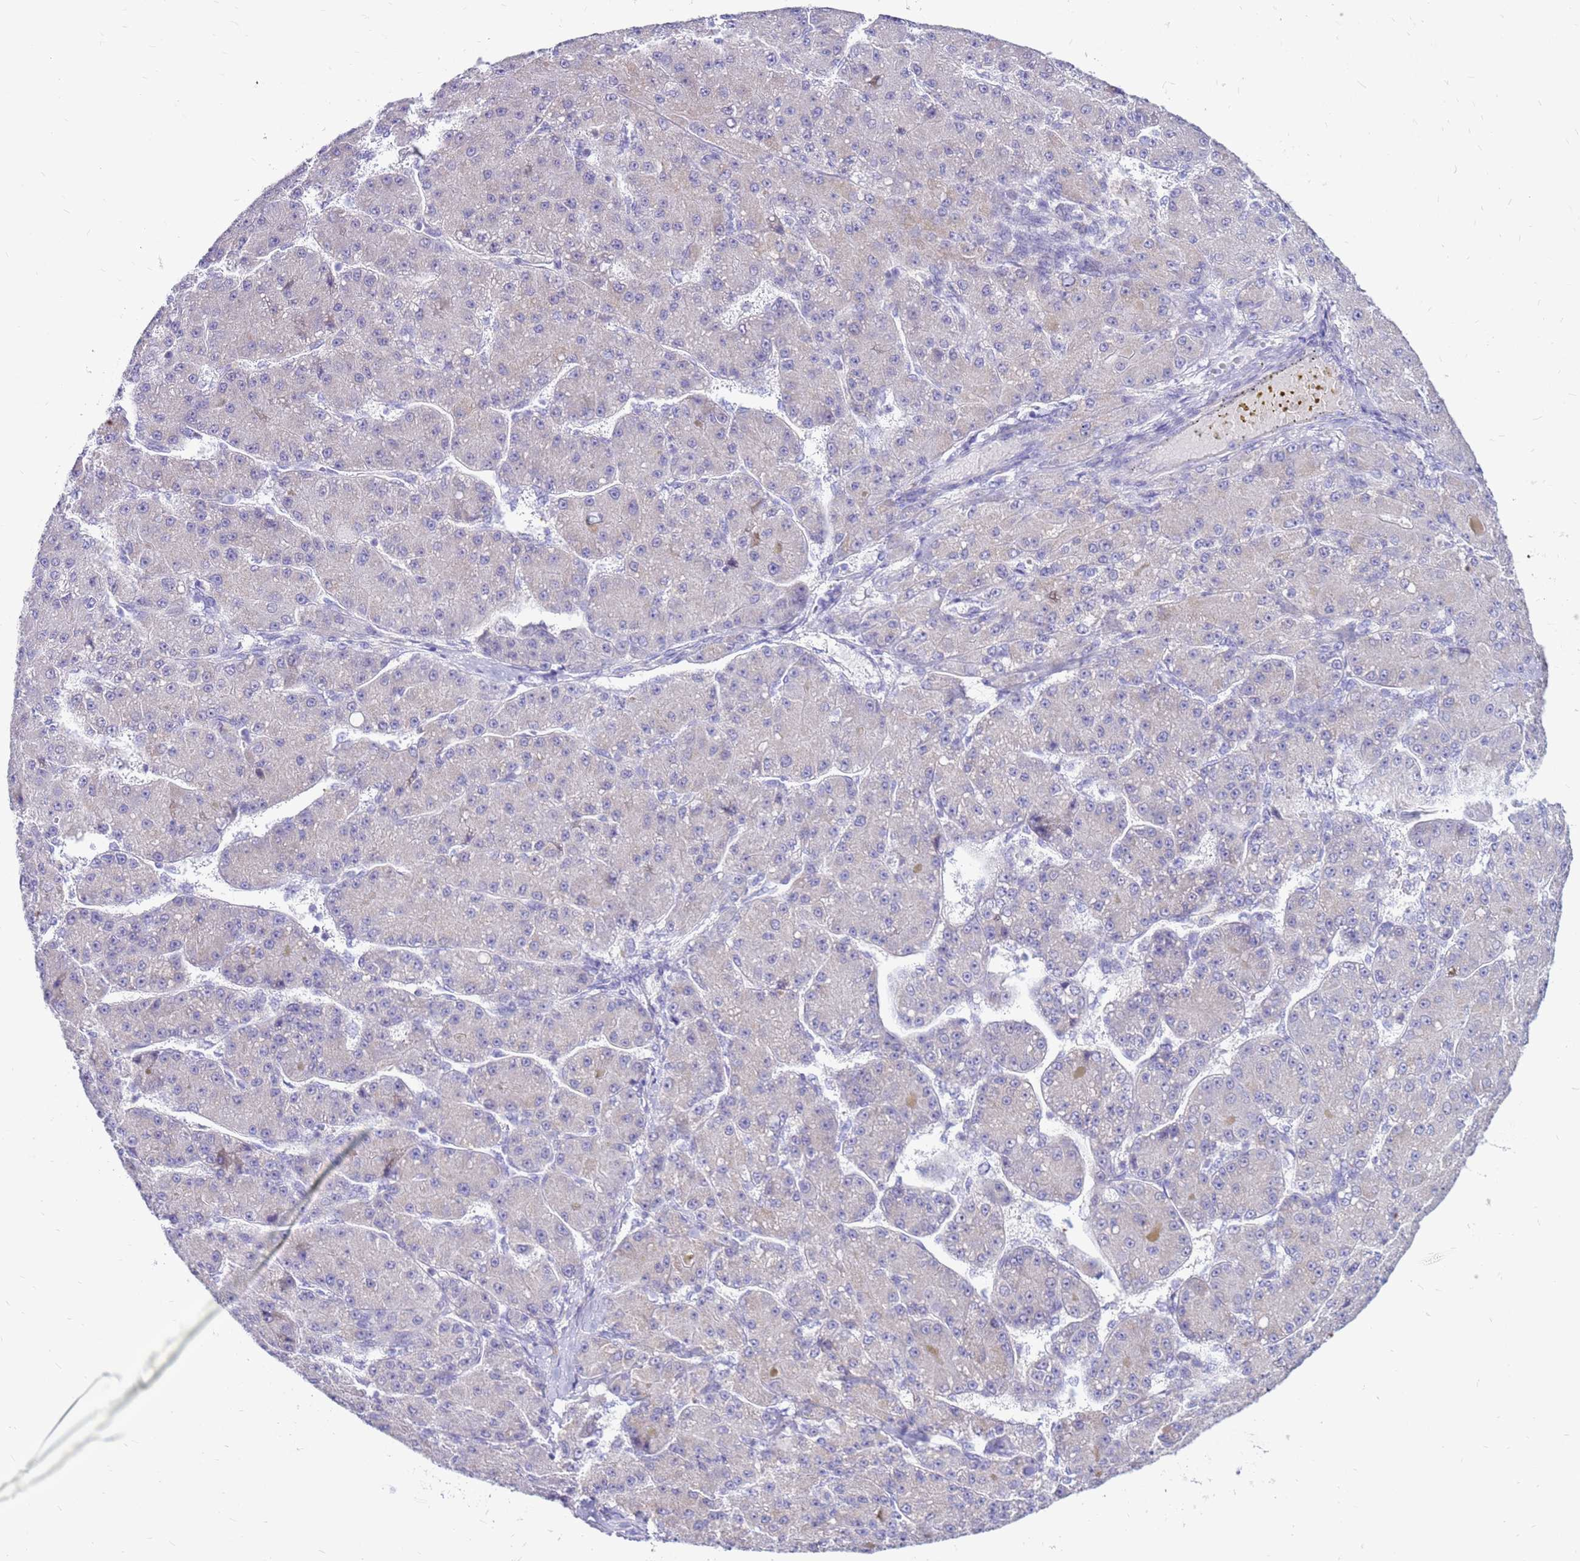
{"staining": {"intensity": "negative", "quantity": "none", "location": "none"}, "tissue": "liver cancer", "cell_type": "Tumor cells", "image_type": "cancer", "snomed": [{"axis": "morphology", "description": "Carcinoma, Hepatocellular, NOS"}, {"axis": "topography", "description": "Liver"}], "caption": "Tumor cells show no significant protein positivity in liver cancer.", "gene": "IGF1R", "patient": {"sex": "male", "age": 67}}